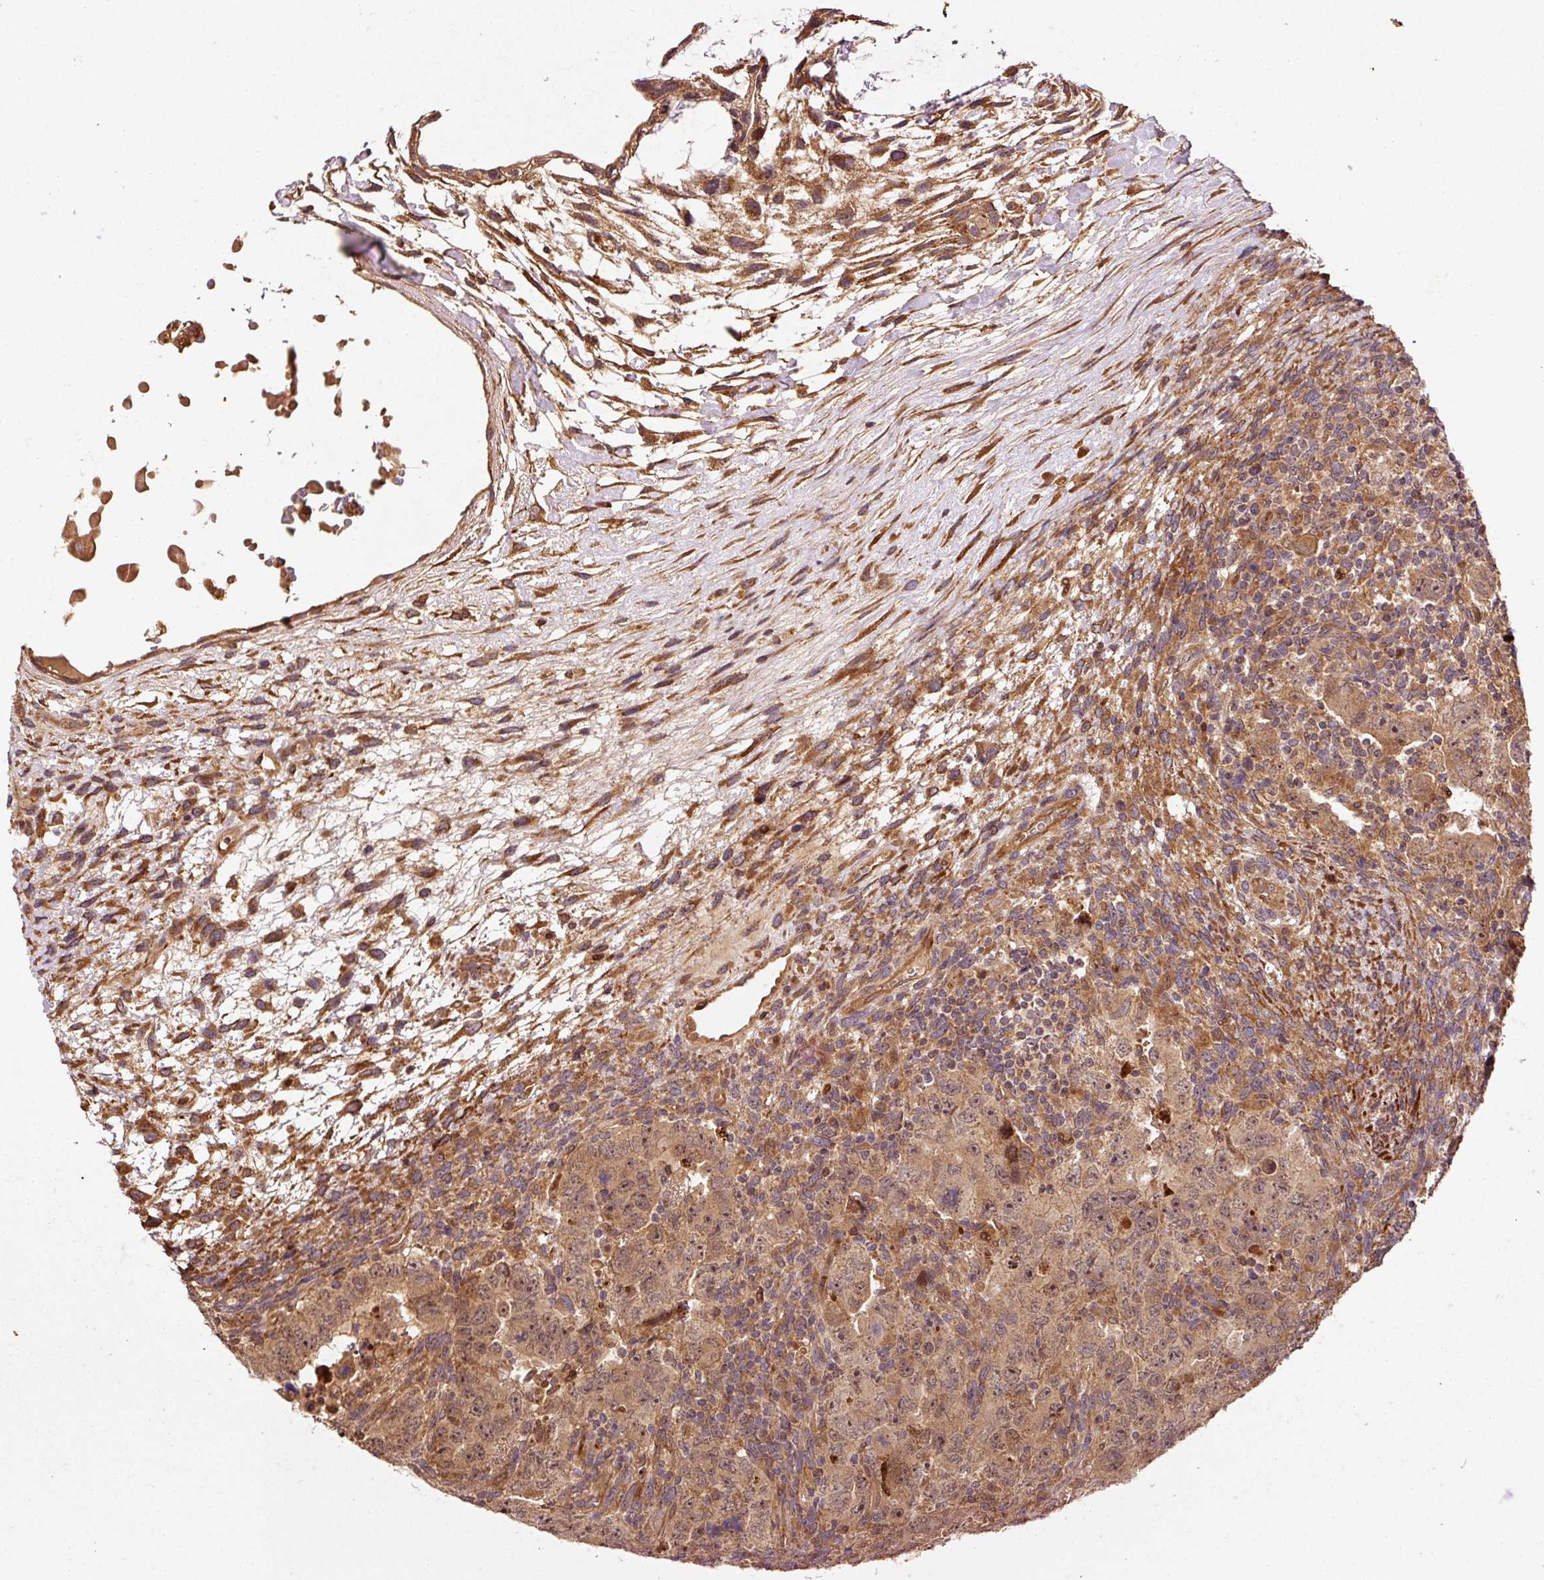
{"staining": {"intensity": "moderate", "quantity": ">75%", "location": "cytoplasmic/membranous,nuclear"}, "tissue": "testis cancer", "cell_type": "Tumor cells", "image_type": "cancer", "snomed": [{"axis": "morphology", "description": "Carcinoma, Embryonal, NOS"}, {"axis": "topography", "description": "Testis"}], "caption": "DAB (3,3'-diaminobenzidine) immunohistochemical staining of testis embryonal carcinoma displays moderate cytoplasmic/membranous and nuclear protein positivity in approximately >75% of tumor cells.", "gene": "OXER1", "patient": {"sex": "male", "age": 24}}